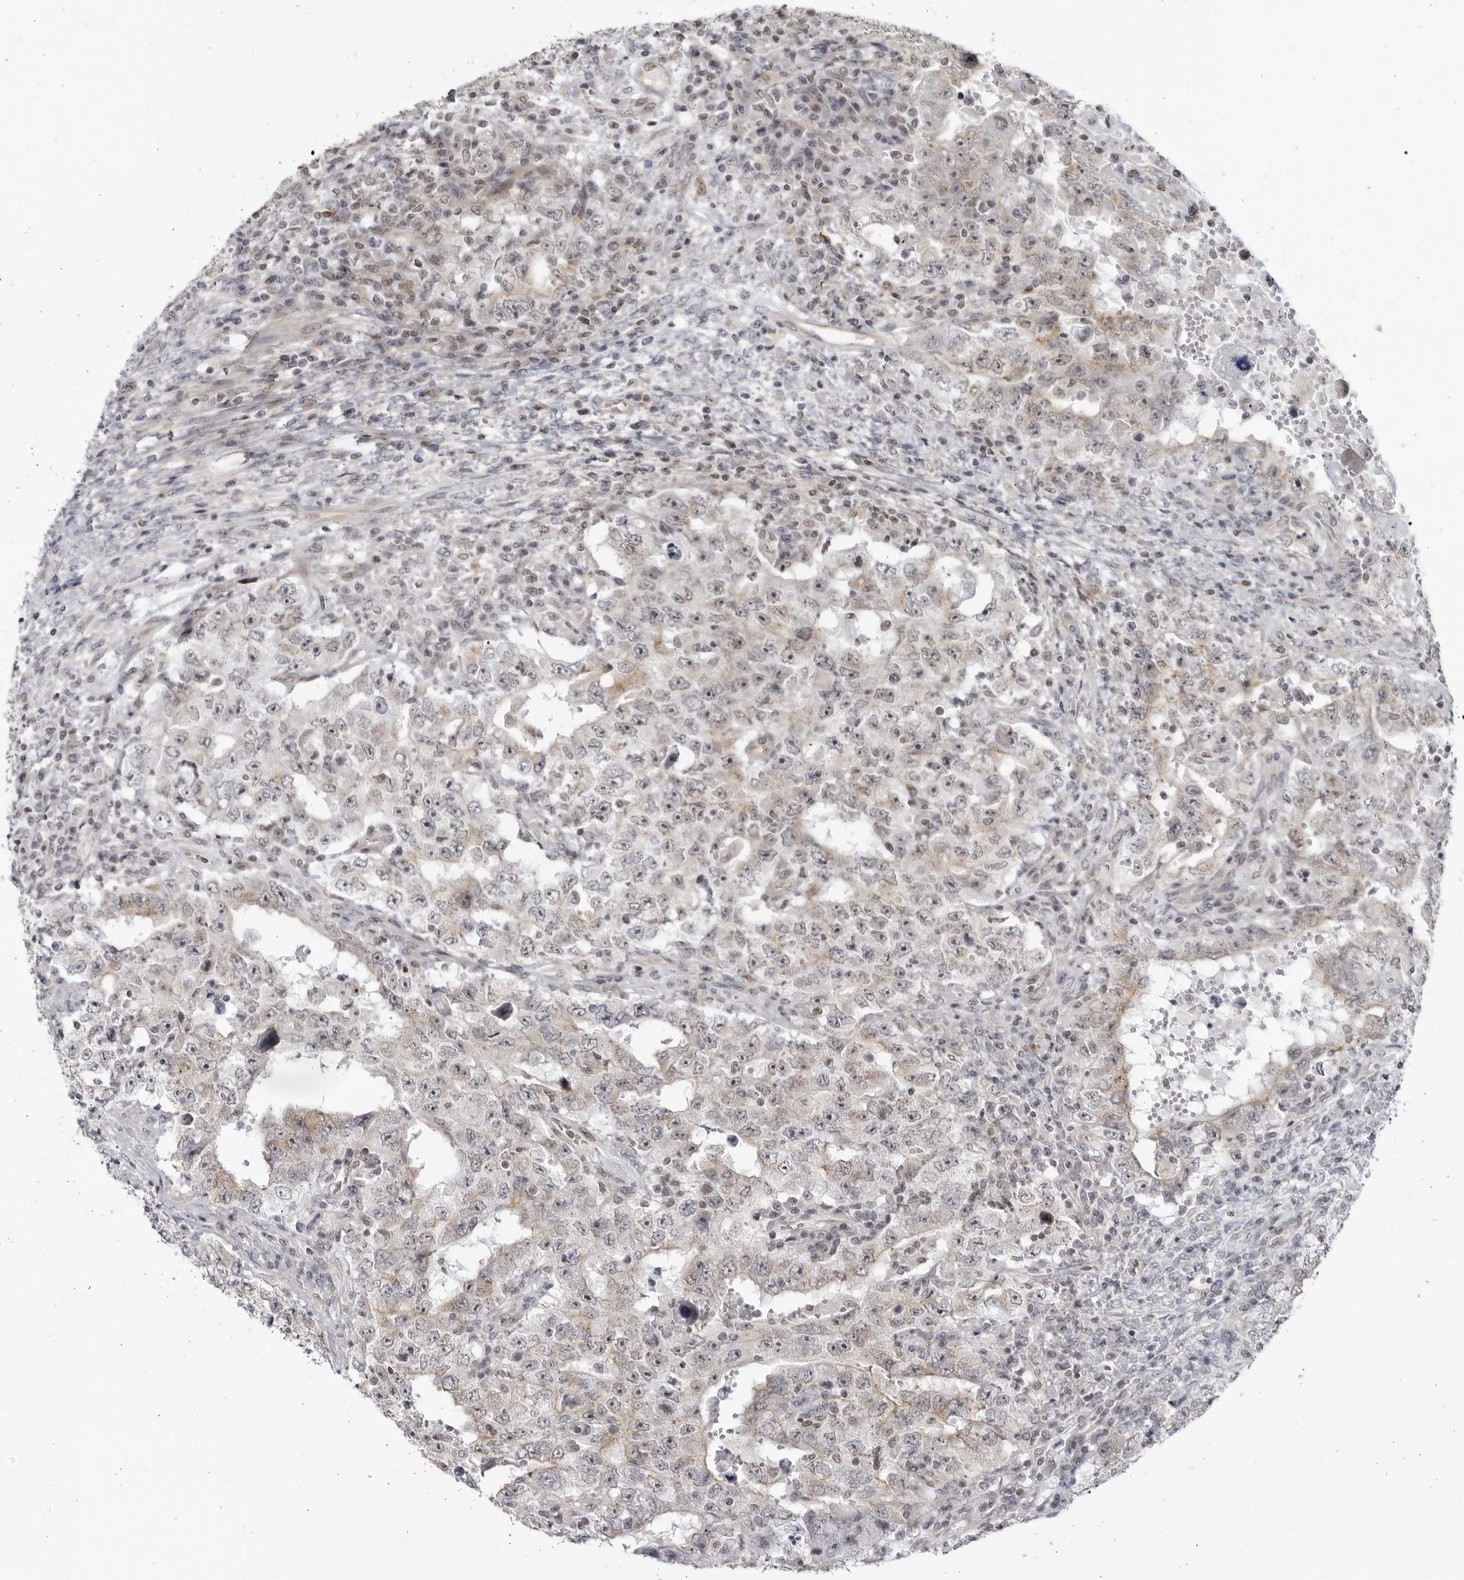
{"staining": {"intensity": "weak", "quantity": ">75%", "location": "nuclear"}, "tissue": "testis cancer", "cell_type": "Tumor cells", "image_type": "cancer", "snomed": [{"axis": "morphology", "description": "Carcinoma, Embryonal, NOS"}, {"axis": "topography", "description": "Testis"}], "caption": "About >75% of tumor cells in testis cancer show weak nuclear protein expression as visualized by brown immunohistochemical staining.", "gene": "CNBD1", "patient": {"sex": "male", "age": 26}}